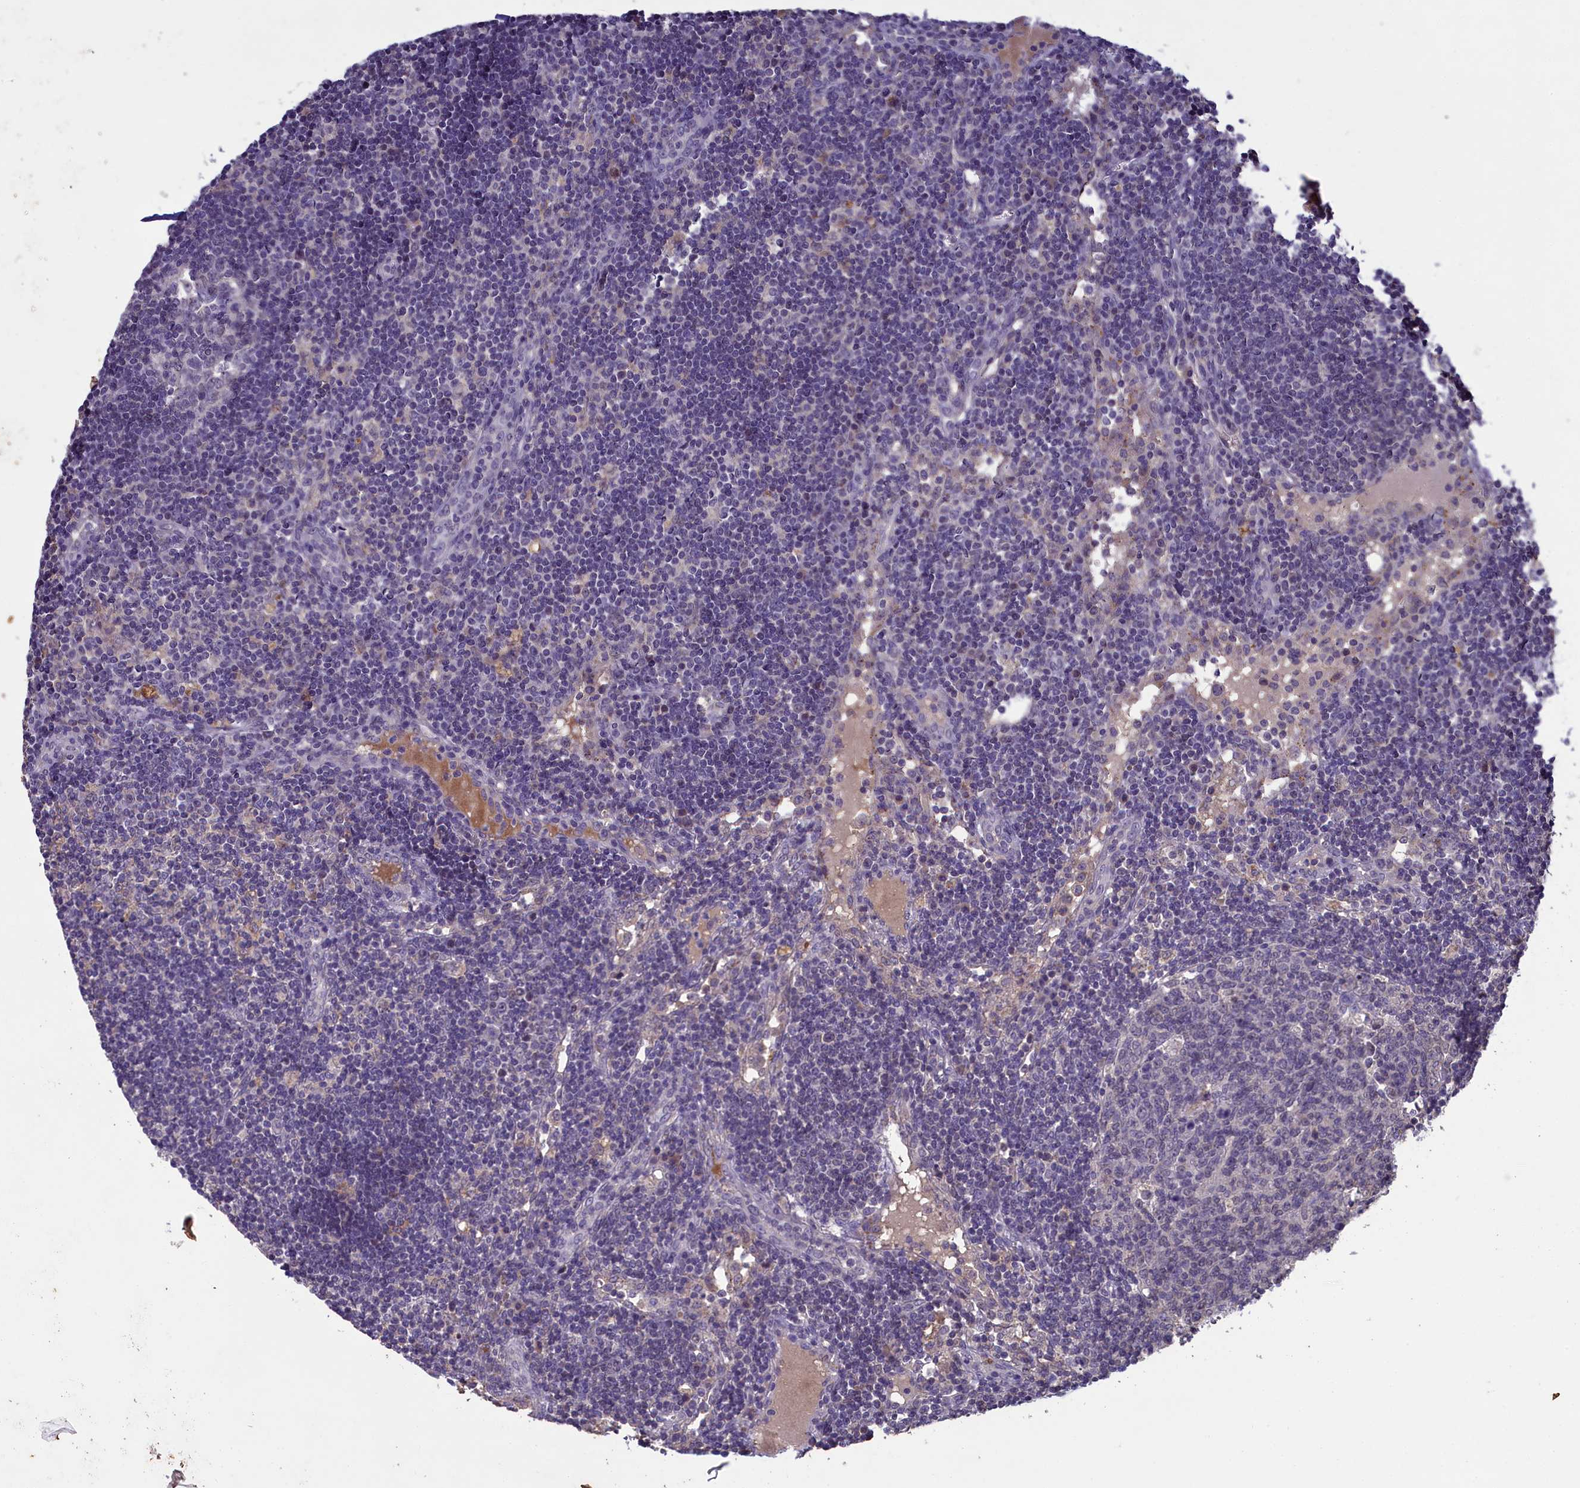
{"staining": {"intensity": "negative", "quantity": "none", "location": "none"}, "tissue": "lymph node", "cell_type": "Germinal center cells", "image_type": "normal", "snomed": [{"axis": "morphology", "description": "Normal tissue, NOS"}, {"axis": "topography", "description": "Lymph node"}], "caption": "IHC of benign lymph node shows no expression in germinal center cells.", "gene": "ATF7IP2", "patient": {"sex": "female", "age": 73}}